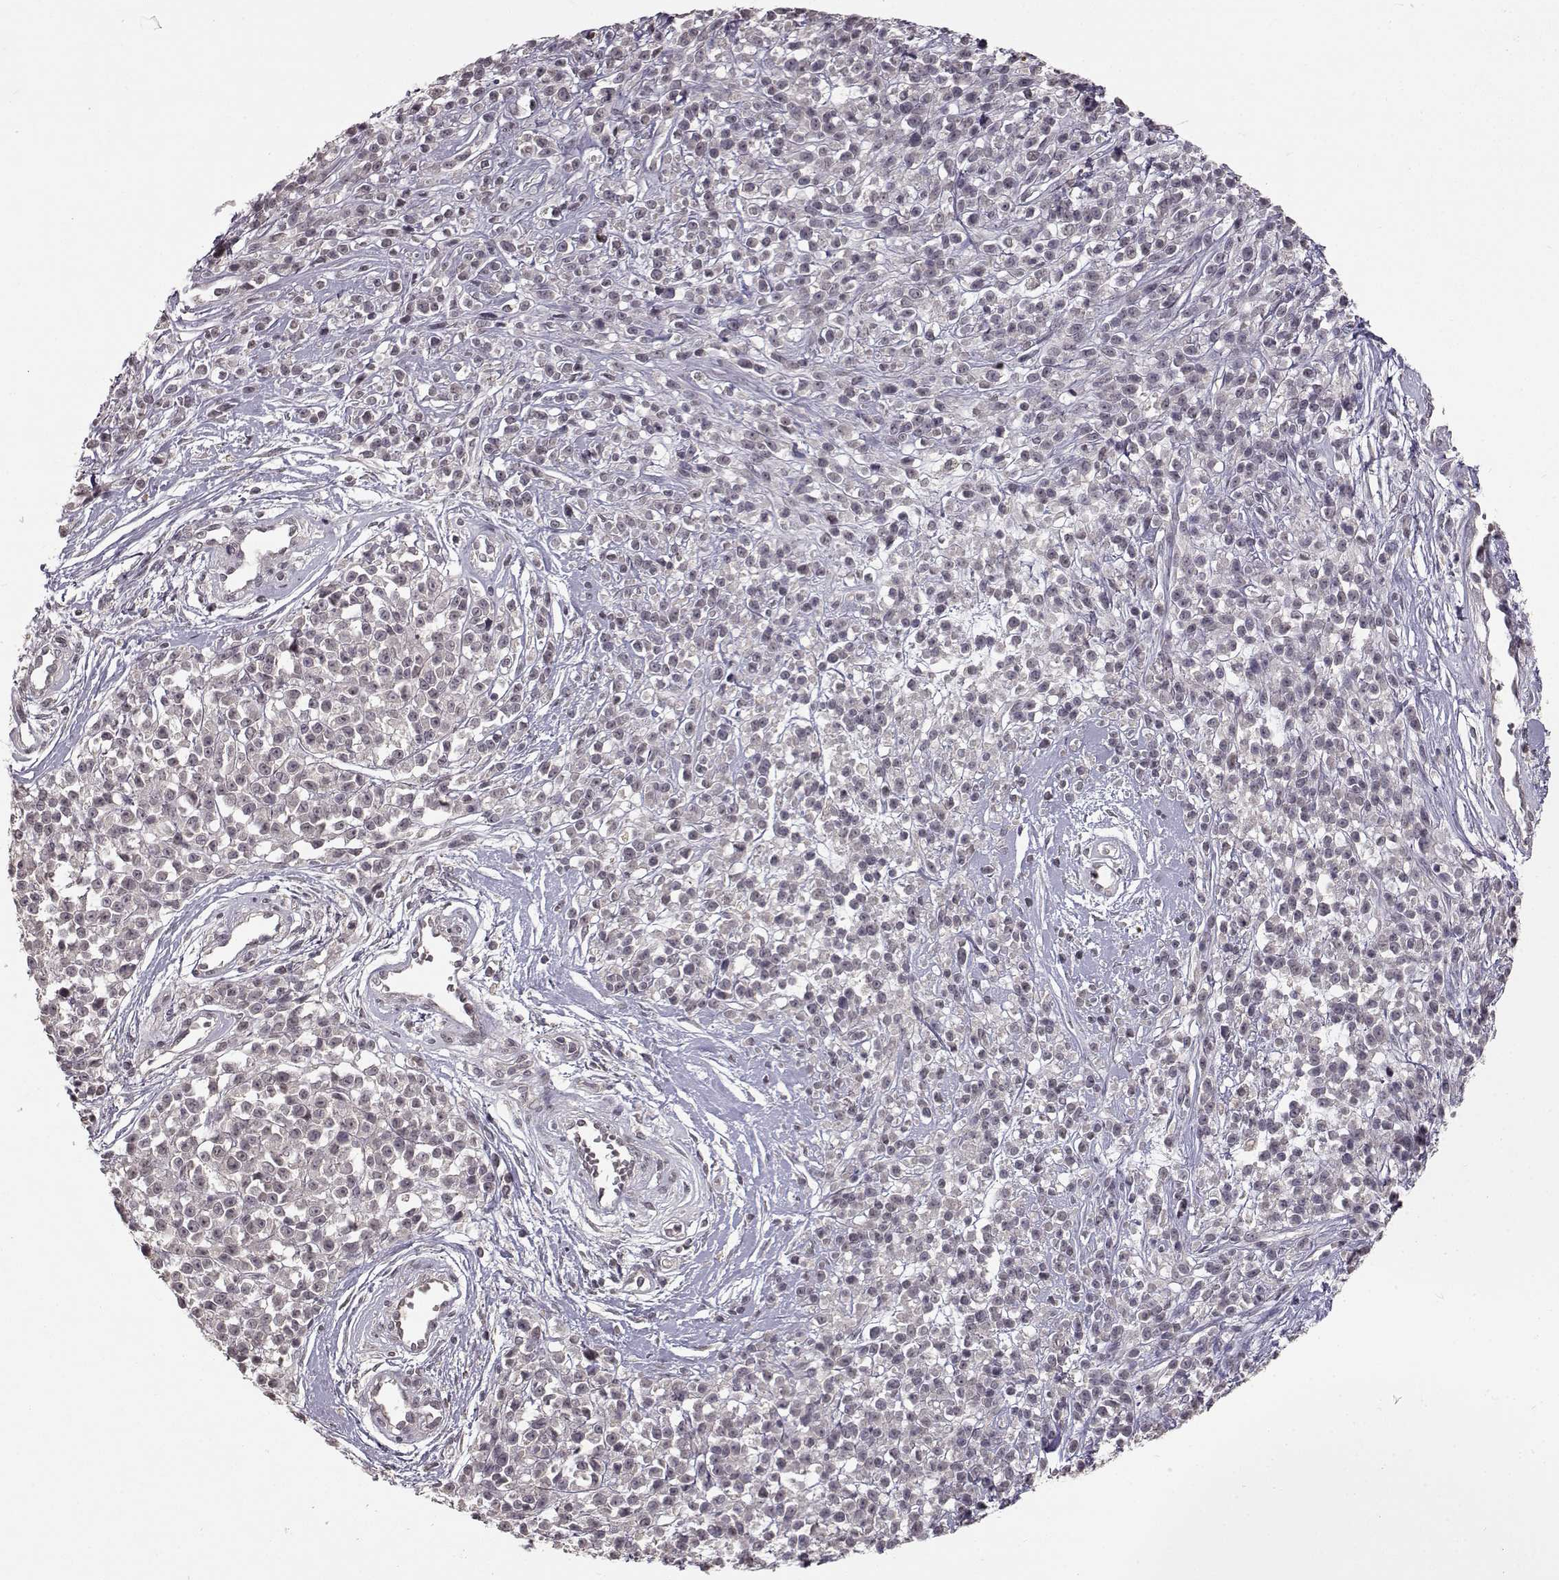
{"staining": {"intensity": "negative", "quantity": "none", "location": "none"}, "tissue": "melanoma", "cell_type": "Tumor cells", "image_type": "cancer", "snomed": [{"axis": "morphology", "description": "Malignant melanoma, NOS"}, {"axis": "topography", "description": "Skin"}, {"axis": "topography", "description": "Skin of trunk"}], "caption": "Protein analysis of melanoma demonstrates no significant staining in tumor cells. (IHC, brightfield microscopy, high magnification).", "gene": "NTRK2", "patient": {"sex": "male", "age": 74}}